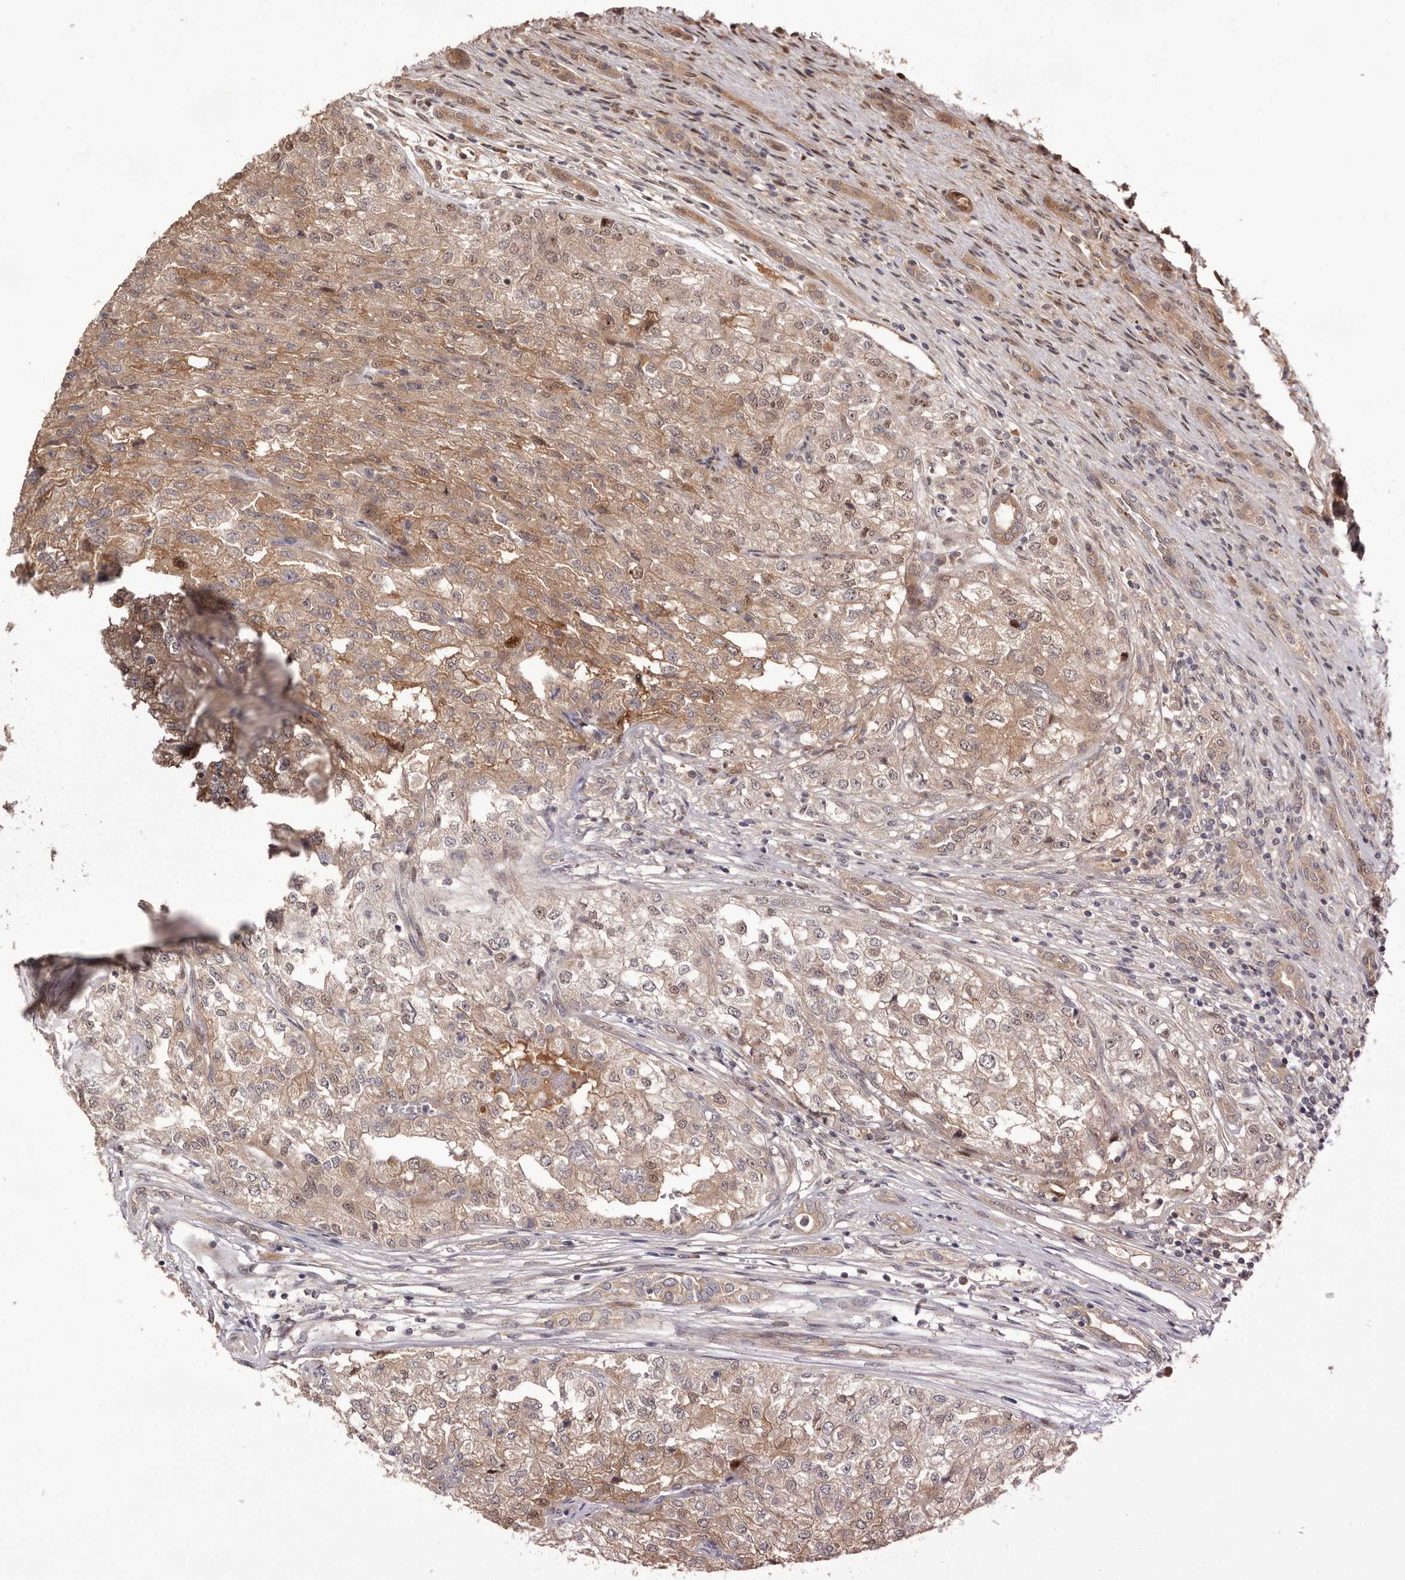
{"staining": {"intensity": "moderate", "quantity": "25%-75%", "location": "cytoplasmic/membranous,nuclear"}, "tissue": "renal cancer", "cell_type": "Tumor cells", "image_type": "cancer", "snomed": [{"axis": "morphology", "description": "Adenocarcinoma, NOS"}, {"axis": "topography", "description": "Kidney"}], "caption": "The photomicrograph displays immunohistochemical staining of renal cancer (adenocarcinoma). There is moderate cytoplasmic/membranous and nuclear positivity is identified in about 25%-75% of tumor cells.", "gene": "DOP1A", "patient": {"sex": "female", "age": 54}}